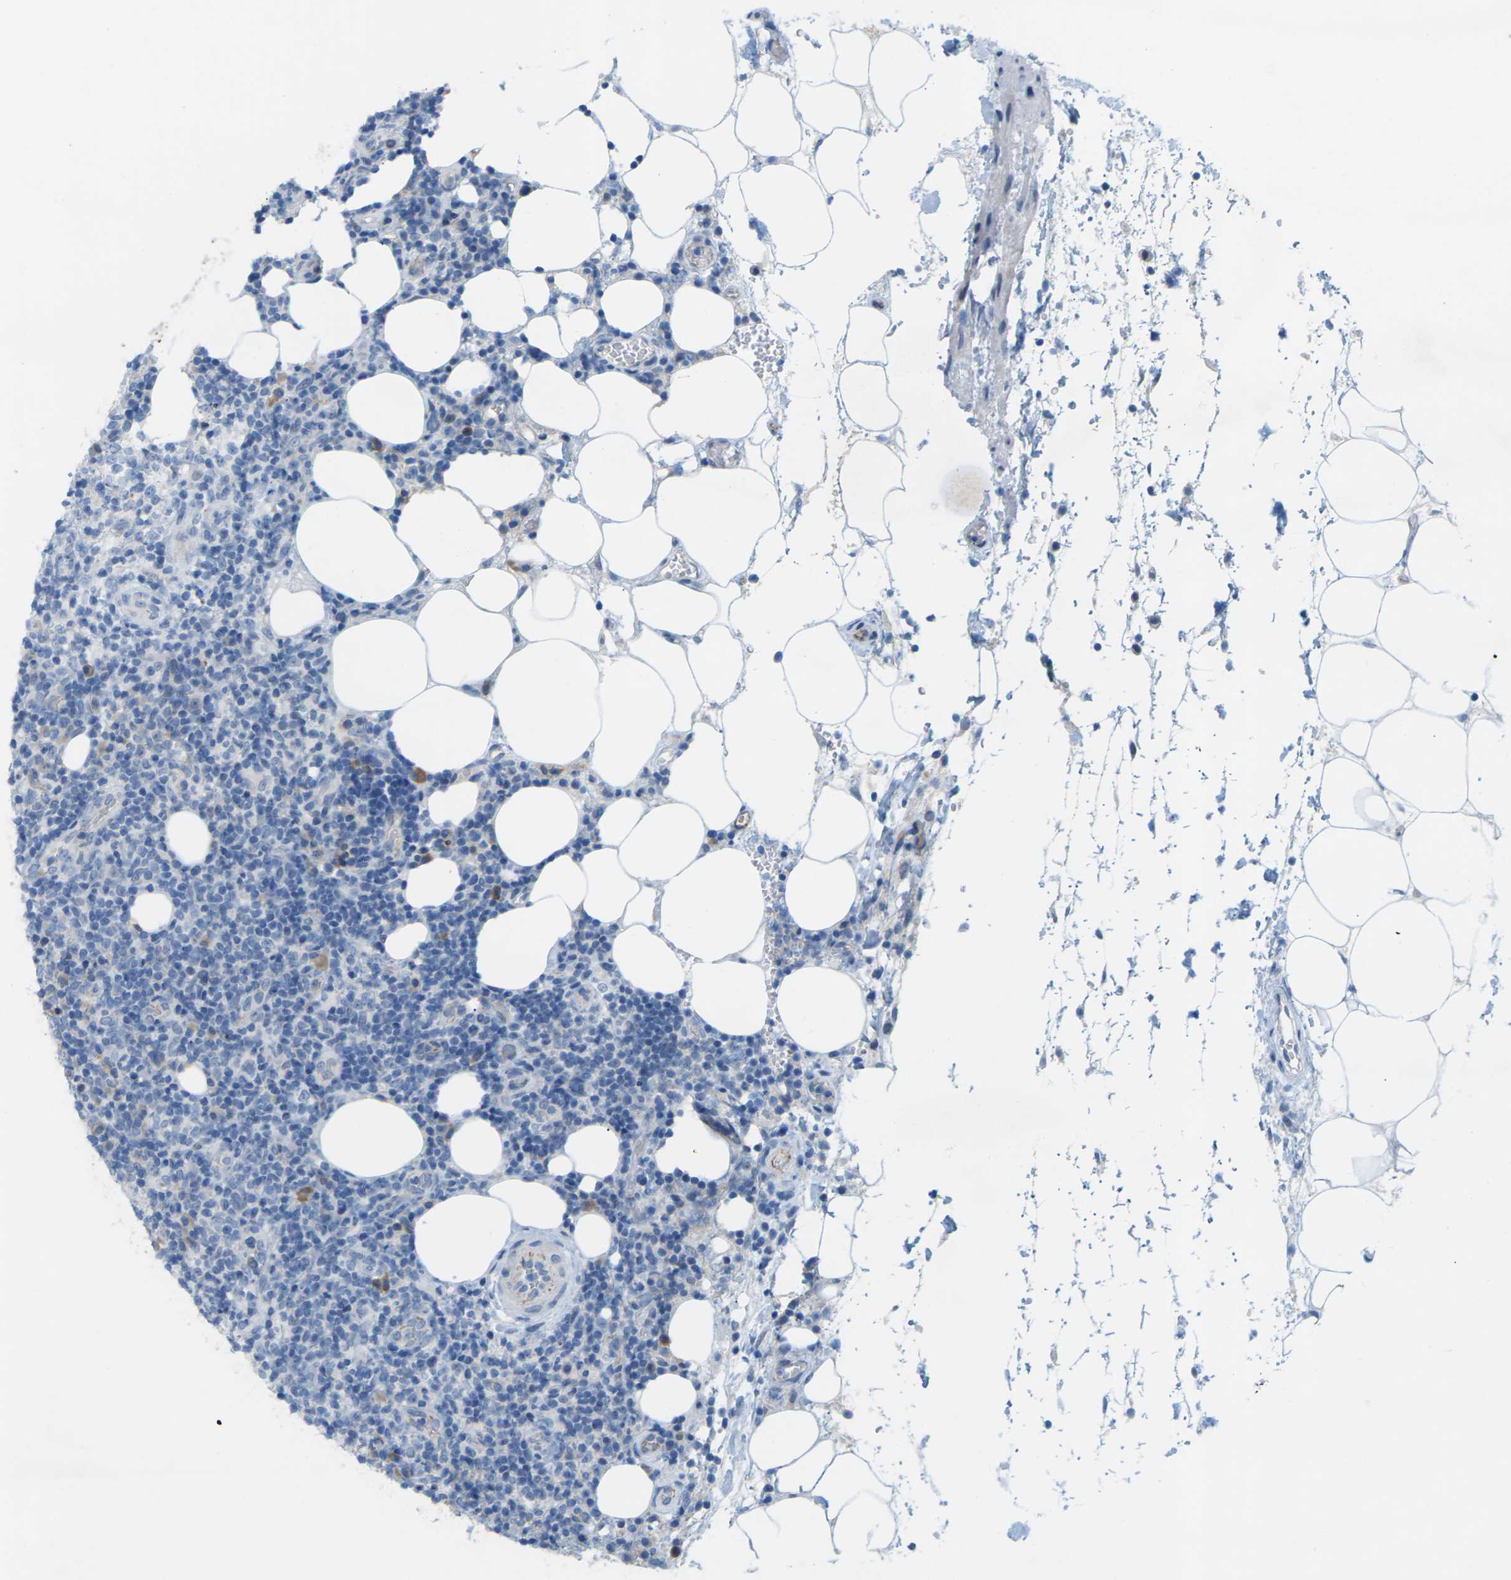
{"staining": {"intensity": "negative", "quantity": "none", "location": "none"}, "tissue": "lymphoma", "cell_type": "Tumor cells", "image_type": "cancer", "snomed": [{"axis": "morphology", "description": "Malignant lymphoma, non-Hodgkin's type, High grade"}, {"axis": "topography", "description": "Lymph node"}], "caption": "Lymphoma was stained to show a protein in brown. There is no significant expression in tumor cells.", "gene": "CLDN3", "patient": {"sex": "female", "age": 76}}